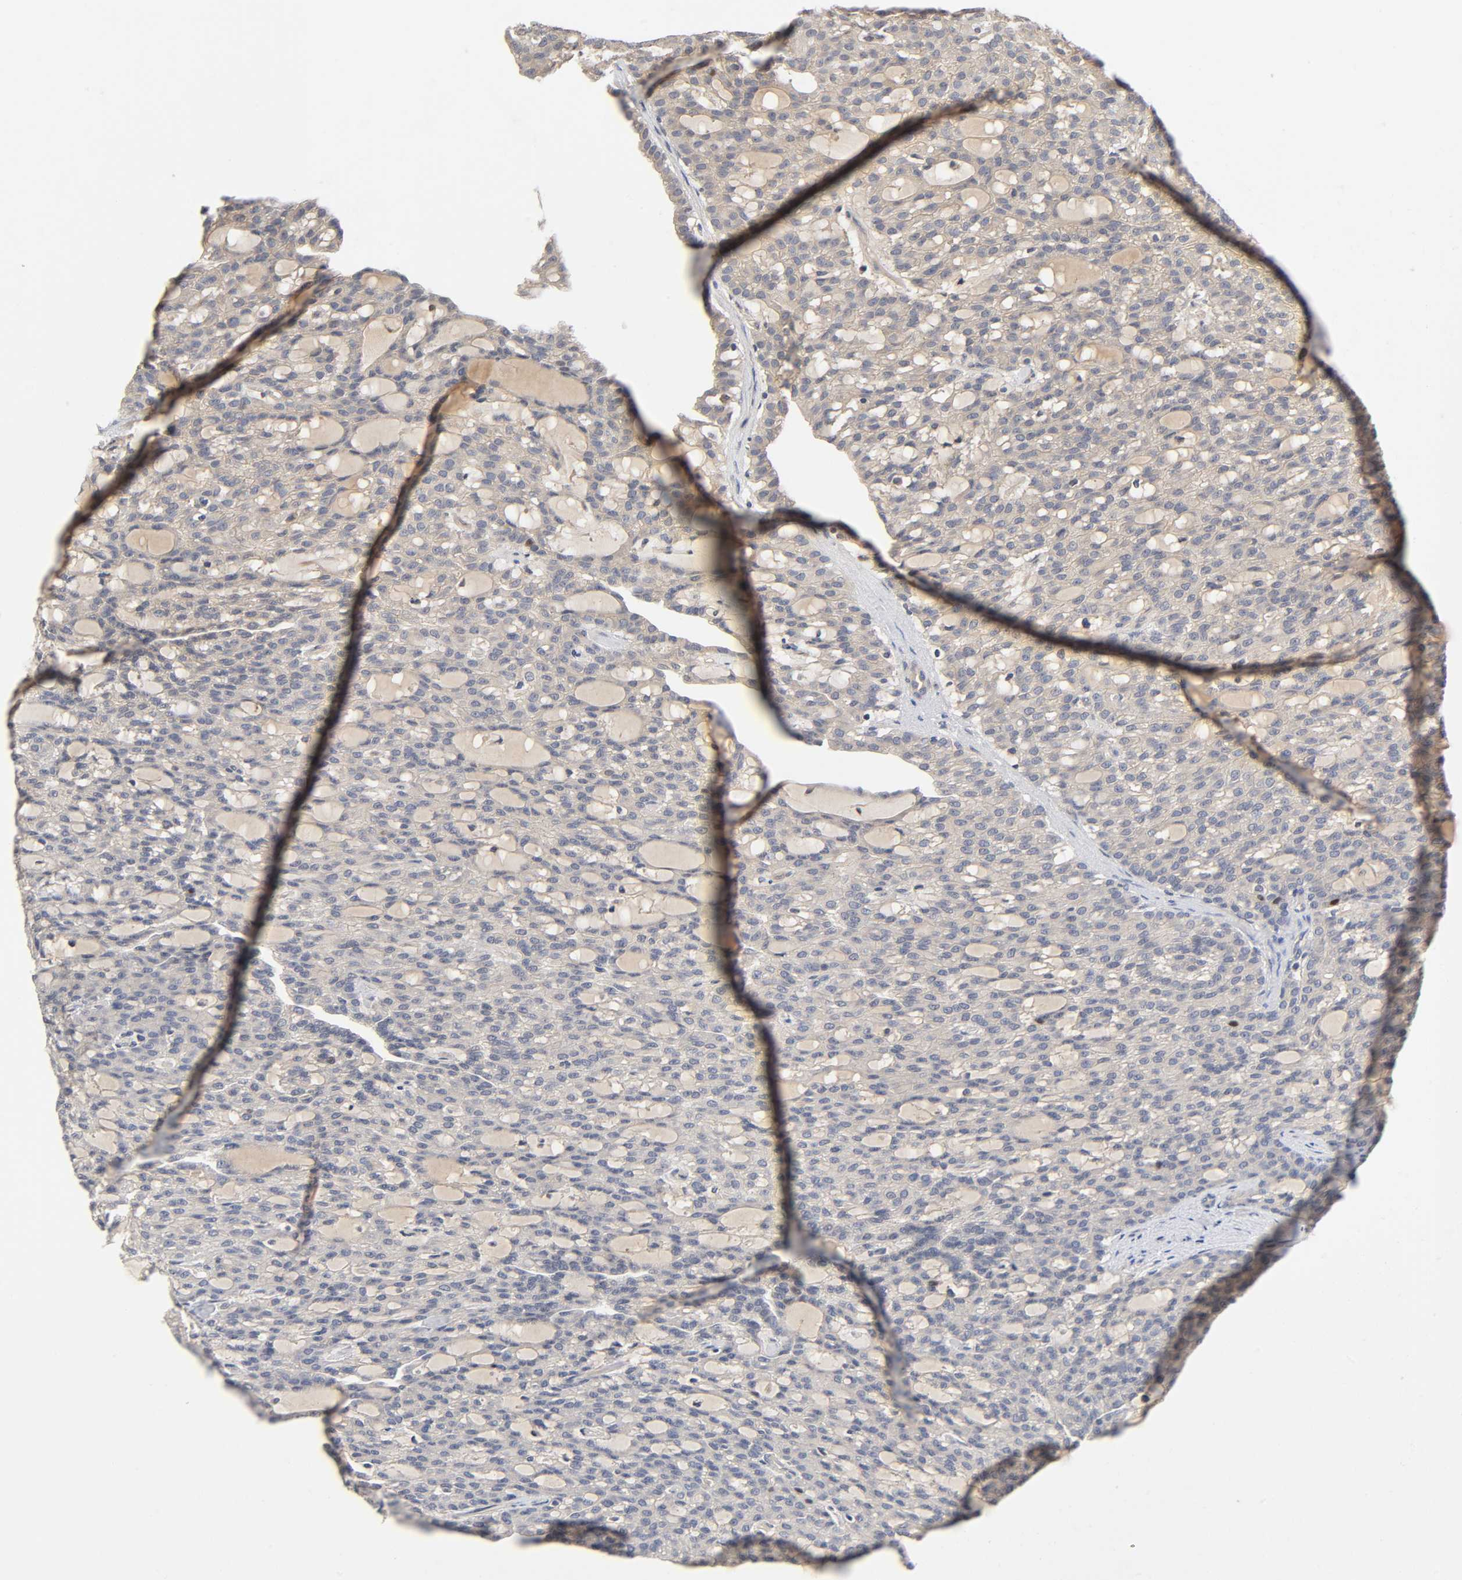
{"staining": {"intensity": "weak", "quantity": "25%-75%", "location": "cytoplasmic/membranous"}, "tissue": "renal cancer", "cell_type": "Tumor cells", "image_type": "cancer", "snomed": [{"axis": "morphology", "description": "Adenocarcinoma, NOS"}, {"axis": "topography", "description": "Kidney"}], "caption": "Renal adenocarcinoma stained for a protein demonstrates weak cytoplasmic/membranous positivity in tumor cells.", "gene": "CPB2", "patient": {"sex": "male", "age": 63}}